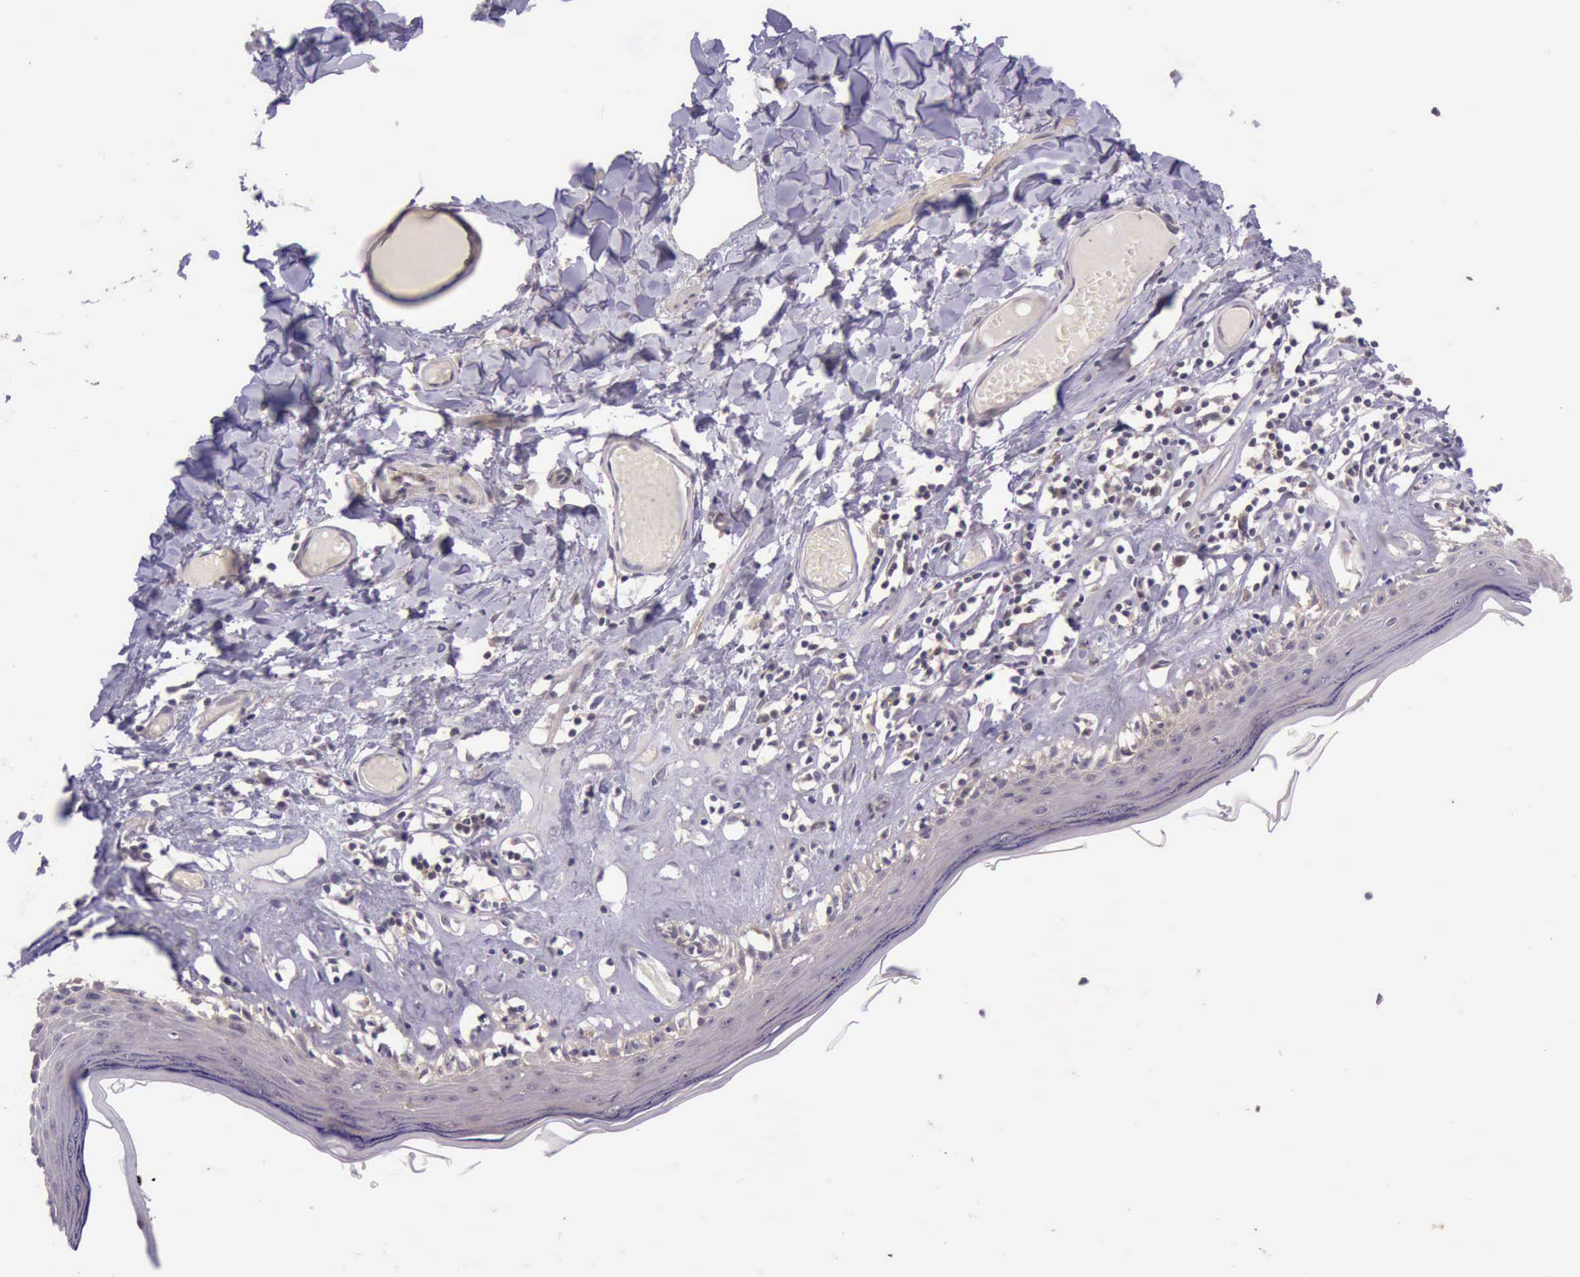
{"staining": {"intensity": "weak", "quantity": "<25%", "location": "cytoplasmic/membranous"}, "tissue": "skin", "cell_type": "Epidermal cells", "image_type": "normal", "snomed": [{"axis": "morphology", "description": "Normal tissue, NOS"}, {"axis": "topography", "description": "Vascular tissue"}, {"axis": "topography", "description": "Vulva"}, {"axis": "topography", "description": "Peripheral nerve tissue"}], "caption": "Immunohistochemical staining of normal human skin exhibits no significant expression in epidermal cells.", "gene": "PRICKLE3", "patient": {"sex": "female", "age": 86}}